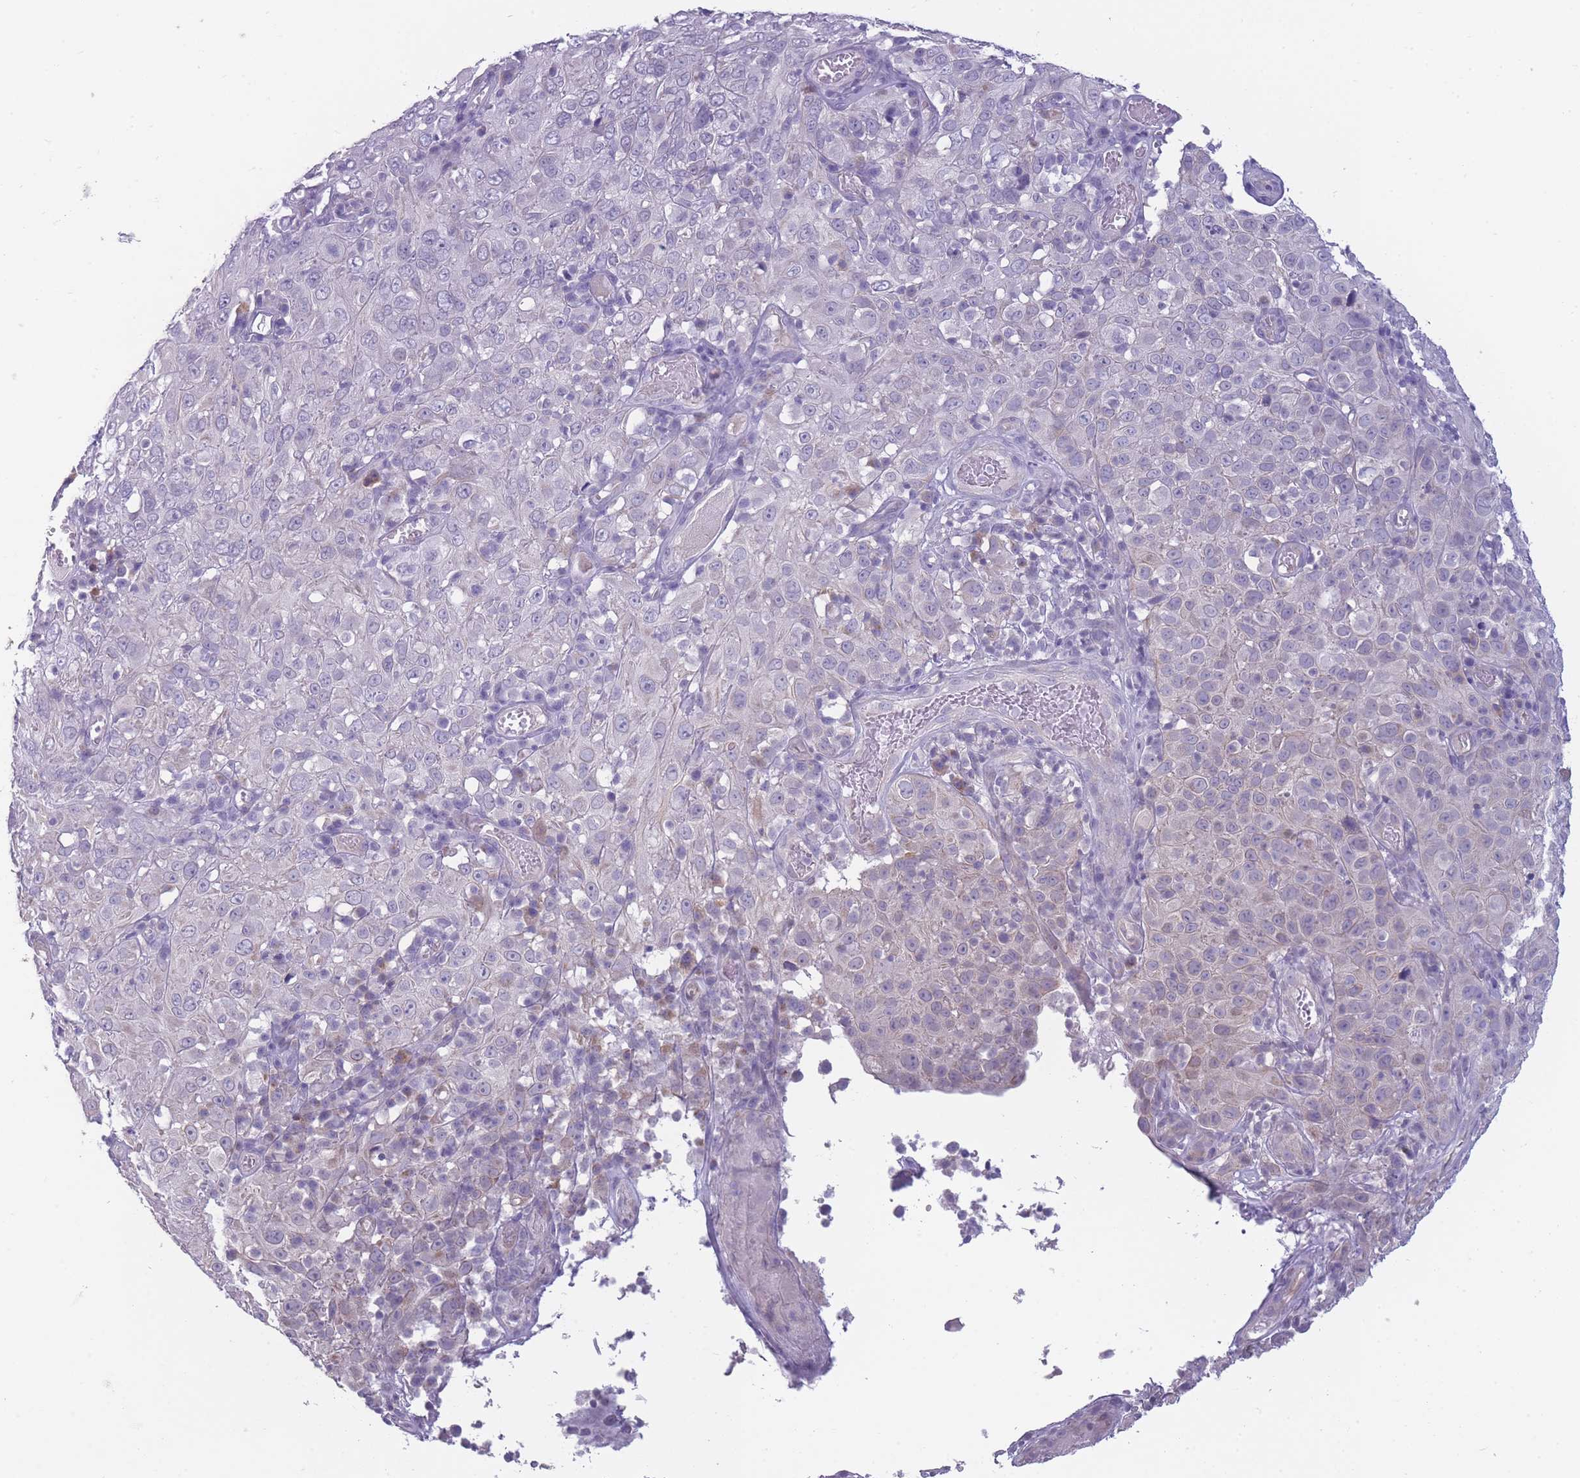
{"staining": {"intensity": "negative", "quantity": "none", "location": "none"}, "tissue": "cervical cancer", "cell_type": "Tumor cells", "image_type": "cancer", "snomed": [{"axis": "morphology", "description": "Squamous cell carcinoma, NOS"}, {"axis": "topography", "description": "Cervix"}], "caption": "Immunohistochemistry (IHC) histopathology image of neoplastic tissue: cervical cancer (squamous cell carcinoma) stained with DAB (3,3'-diaminobenzidine) shows no significant protein staining in tumor cells. (DAB (3,3'-diaminobenzidine) immunohistochemistry with hematoxylin counter stain).", "gene": "DCANP1", "patient": {"sex": "female", "age": 46}}